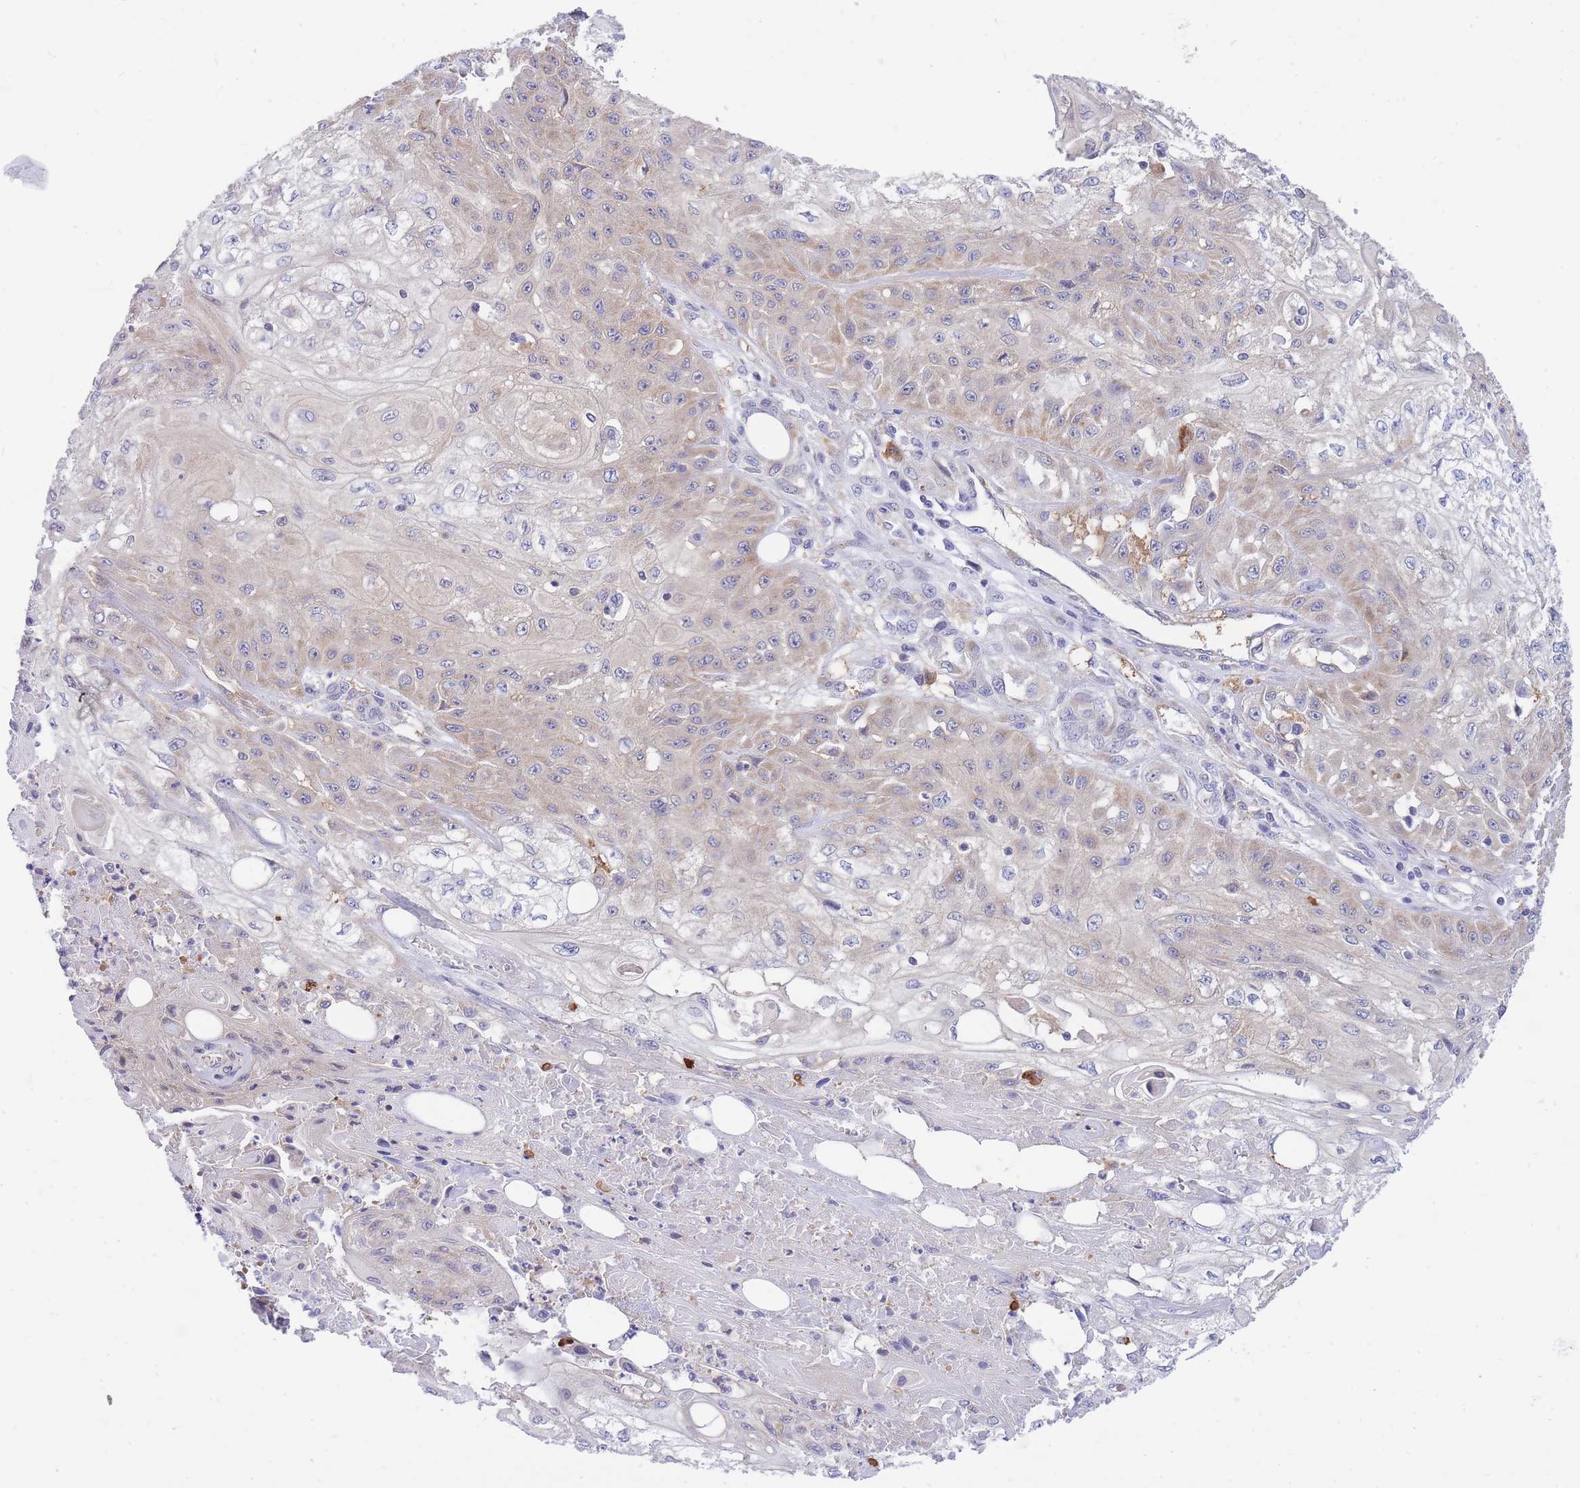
{"staining": {"intensity": "weak", "quantity": "25%-75%", "location": "cytoplasmic/membranous"}, "tissue": "skin cancer", "cell_type": "Tumor cells", "image_type": "cancer", "snomed": [{"axis": "morphology", "description": "Squamous cell carcinoma, NOS"}, {"axis": "morphology", "description": "Squamous cell carcinoma, metastatic, NOS"}, {"axis": "topography", "description": "Skin"}, {"axis": "topography", "description": "Lymph node"}], "caption": "Immunohistochemical staining of squamous cell carcinoma (skin) exhibits low levels of weak cytoplasmic/membranous protein expression in approximately 25%-75% of tumor cells.", "gene": "NAMPT", "patient": {"sex": "male", "age": 75}}